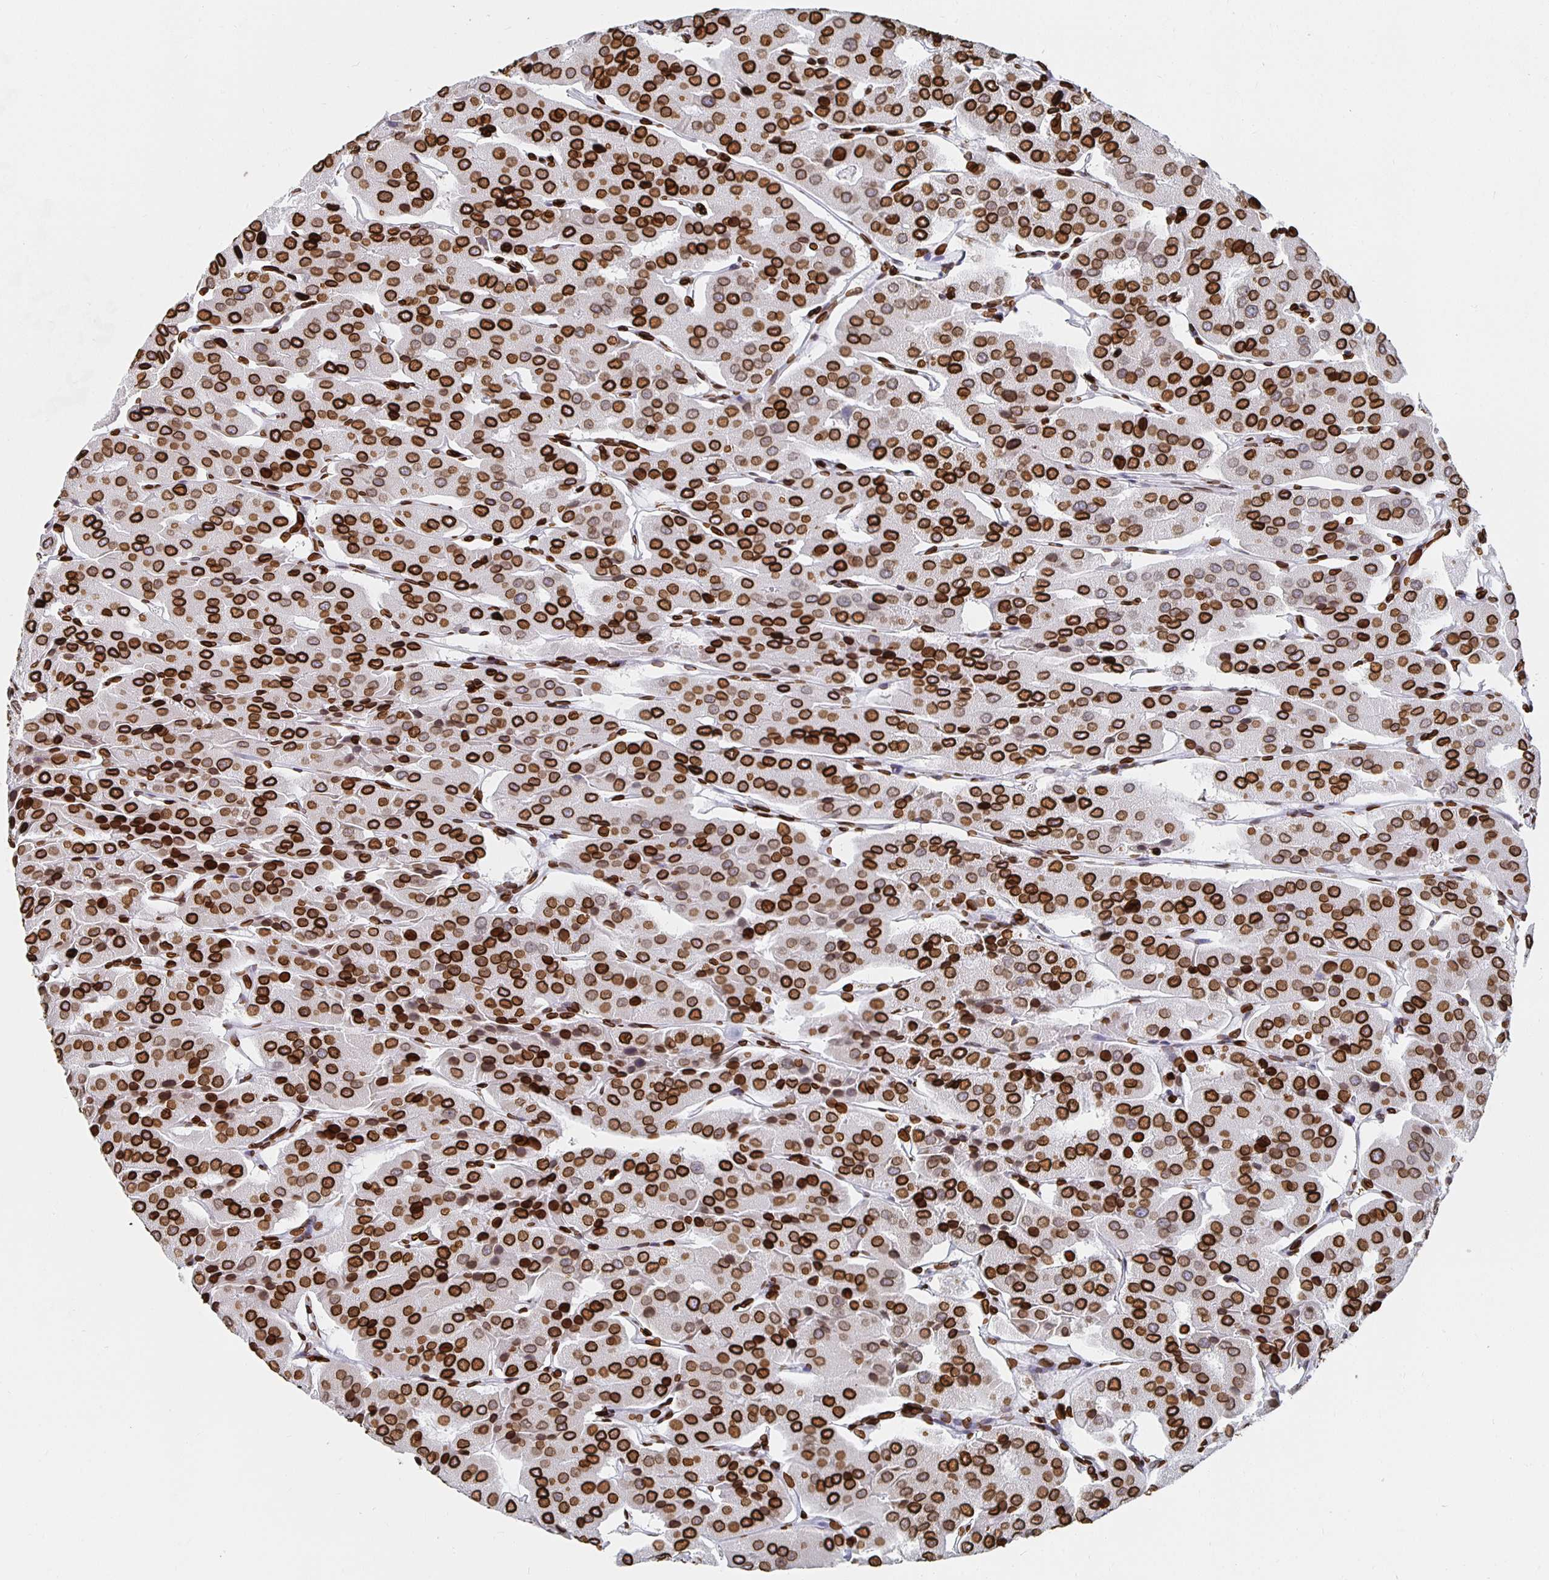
{"staining": {"intensity": "strong", "quantity": ">75%", "location": "cytoplasmic/membranous,nuclear"}, "tissue": "parathyroid gland", "cell_type": "Glandular cells", "image_type": "normal", "snomed": [{"axis": "morphology", "description": "Normal tissue, NOS"}, {"axis": "morphology", "description": "Adenoma, NOS"}, {"axis": "topography", "description": "Parathyroid gland"}], "caption": "An IHC micrograph of normal tissue is shown. Protein staining in brown labels strong cytoplasmic/membranous,nuclear positivity in parathyroid gland within glandular cells.", "gene": "LMNB1", "patient": {"sex": "female", "age": 86}}